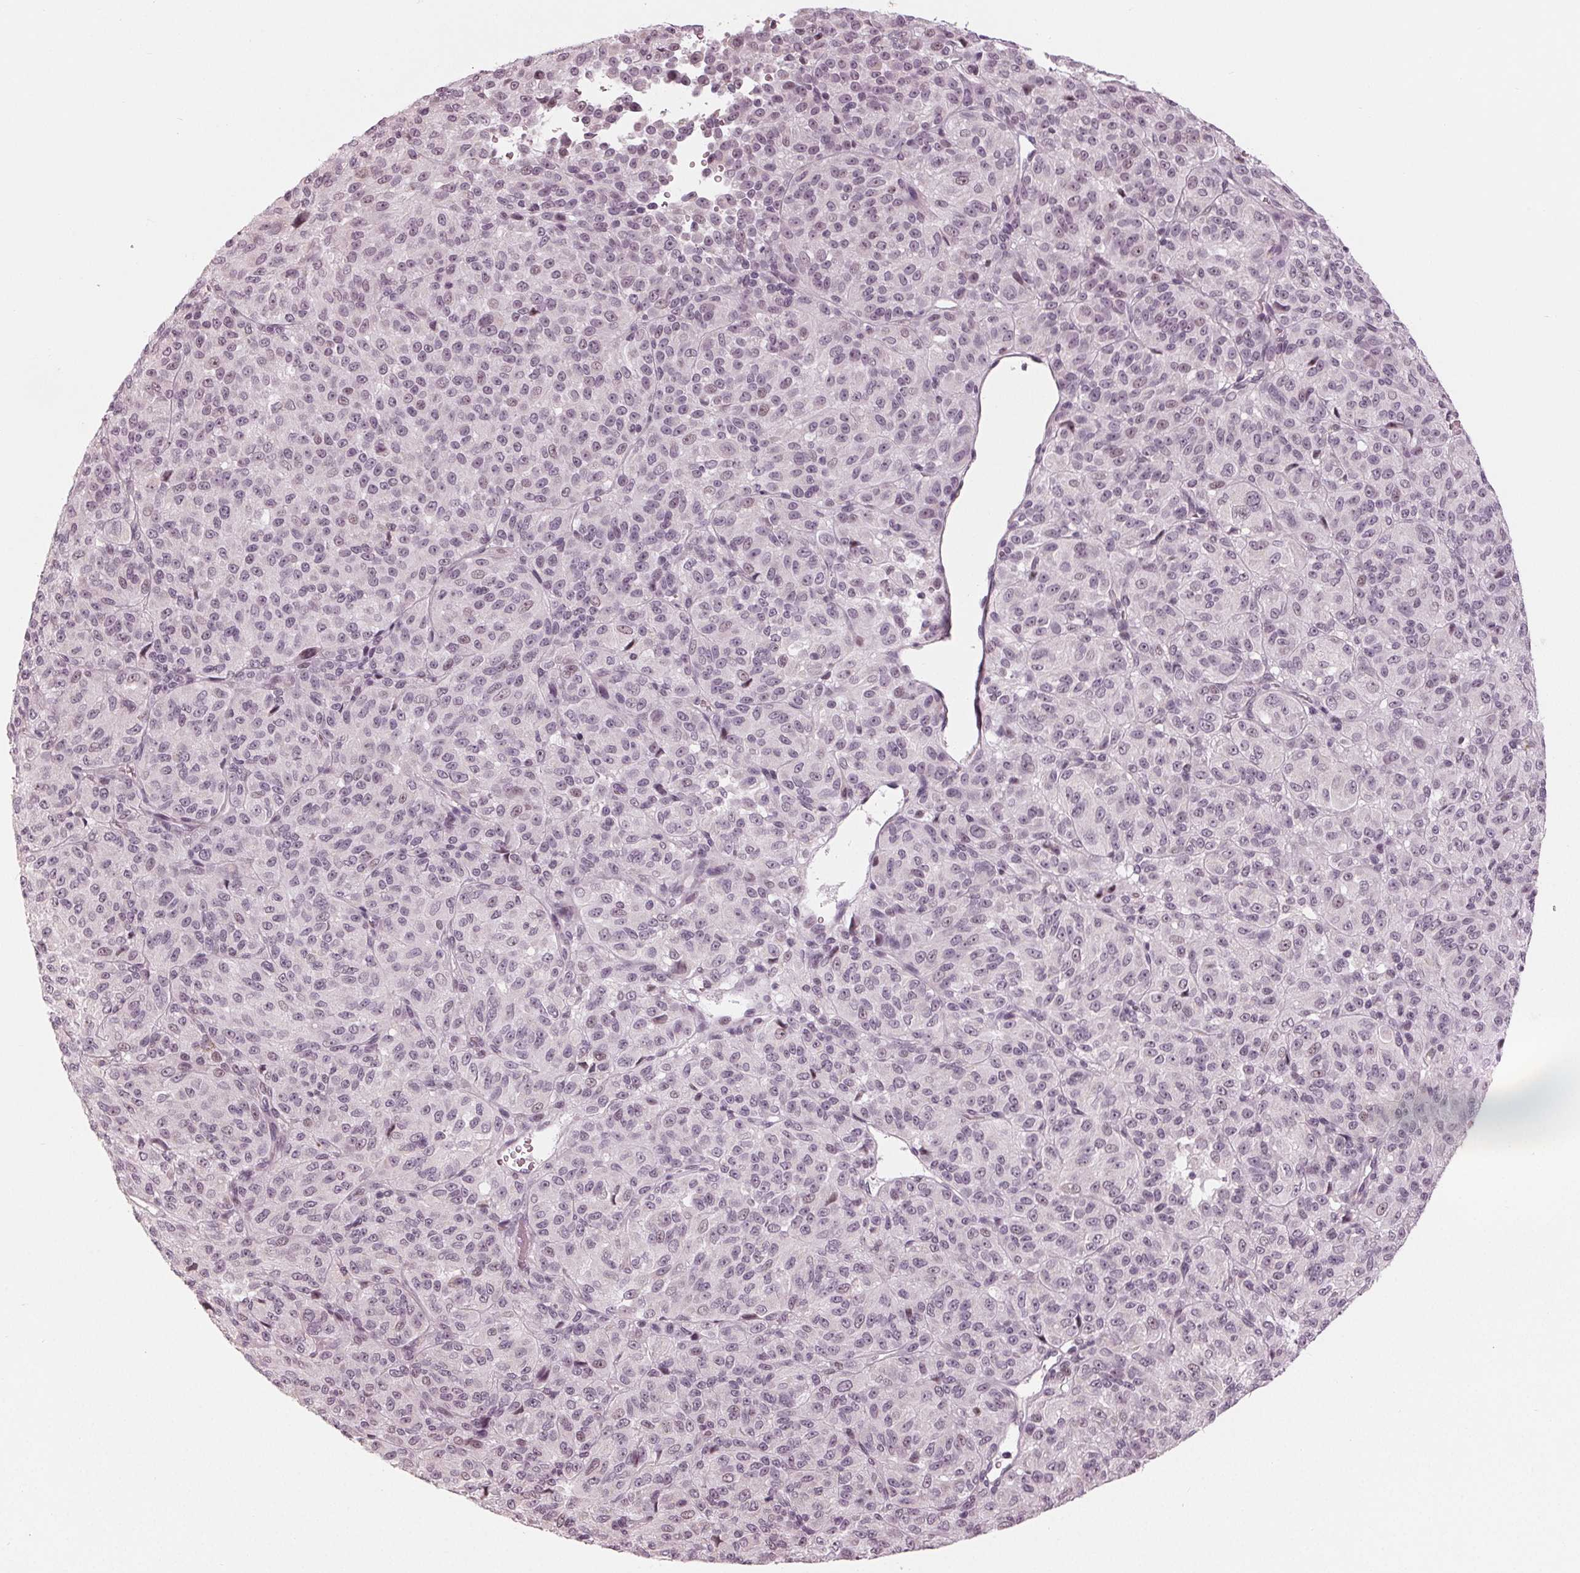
{"staining": {"intensity": "negative", "quantity": "none", "location": "none"}, "tissue": "melanoma", "cell_type": "Tumor cells", "image_type": "cancer", "snomed": [{"axis": "morphology", "description": "Malignant melanoma, Metastatic site"}, {"axis": "topography", "description": "Brain"}], "caption": "An image of human malignant melanoma (metastatic site) is negative for staining in tumor cells.", "gene": "ADPRHL1", "patient": {"sex": "female", "age": 56}}